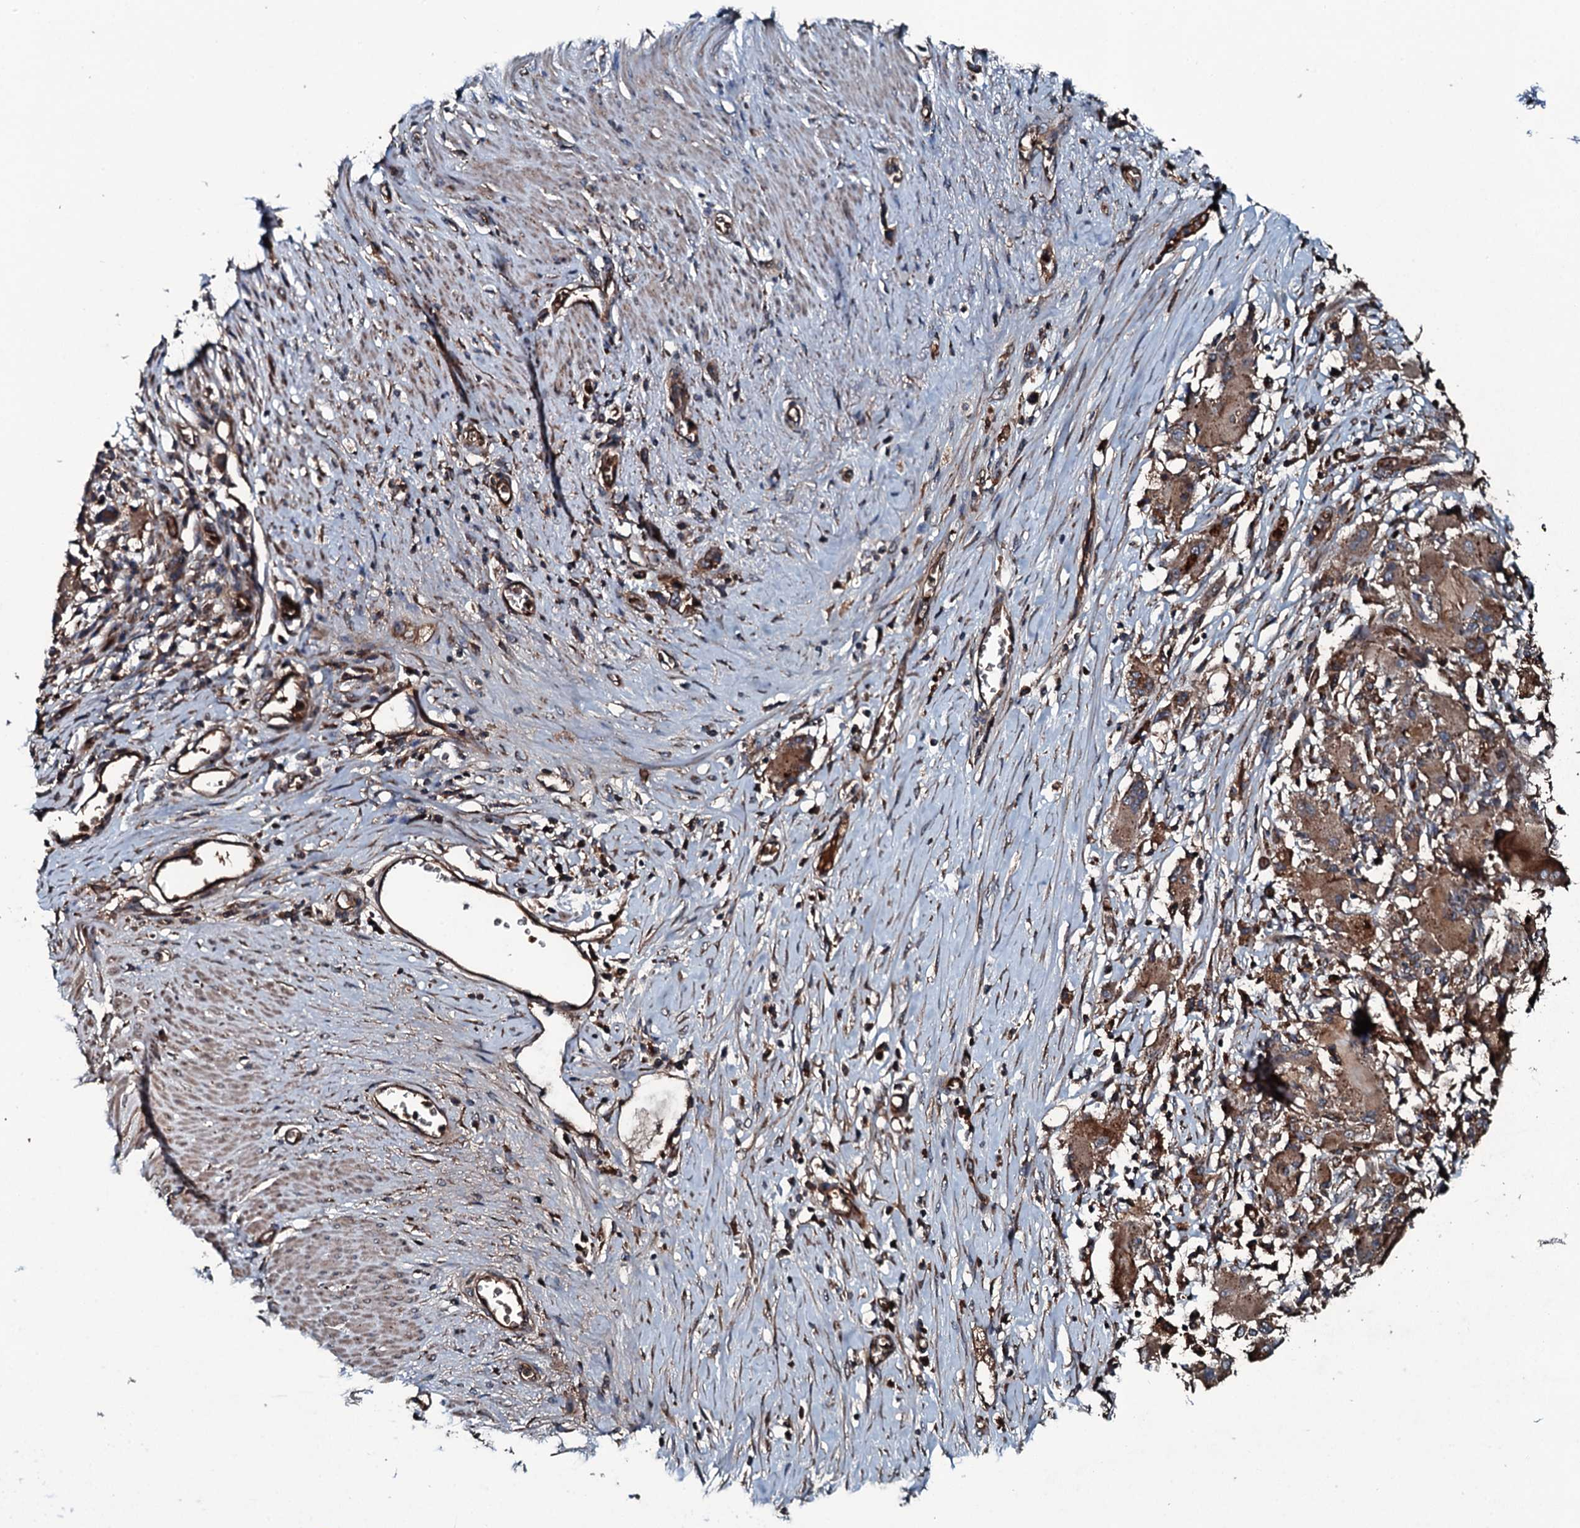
{"staining": {"intensity": "moderate", "quantity": ">75%", "location": "cytoplasmic/membranous"}, "tissue": "stomach cancer", "cell_type": "Tumor cells", "image_type": "cancer", "snomed": [{"axis": "morphology", "description": "Adenocarcinoma, NOS"}, {"axis": "morphology", "description": "Adenocarcinoma, High grade"}, {"axis": "topography", "description": "Stomach, upper"}, {"axis": "topography", "description": "Stomach, lower"}], "caption": "About >75% of tumor cells in human adenocarcinoma (high-grade) (stomach) demonstrate moderate cytoplasmic/membranous protein expression as visualized by brown immunohistochemical staining.", "gene": "TRIM7", "patient": {"sex": "female", "age": 65}}